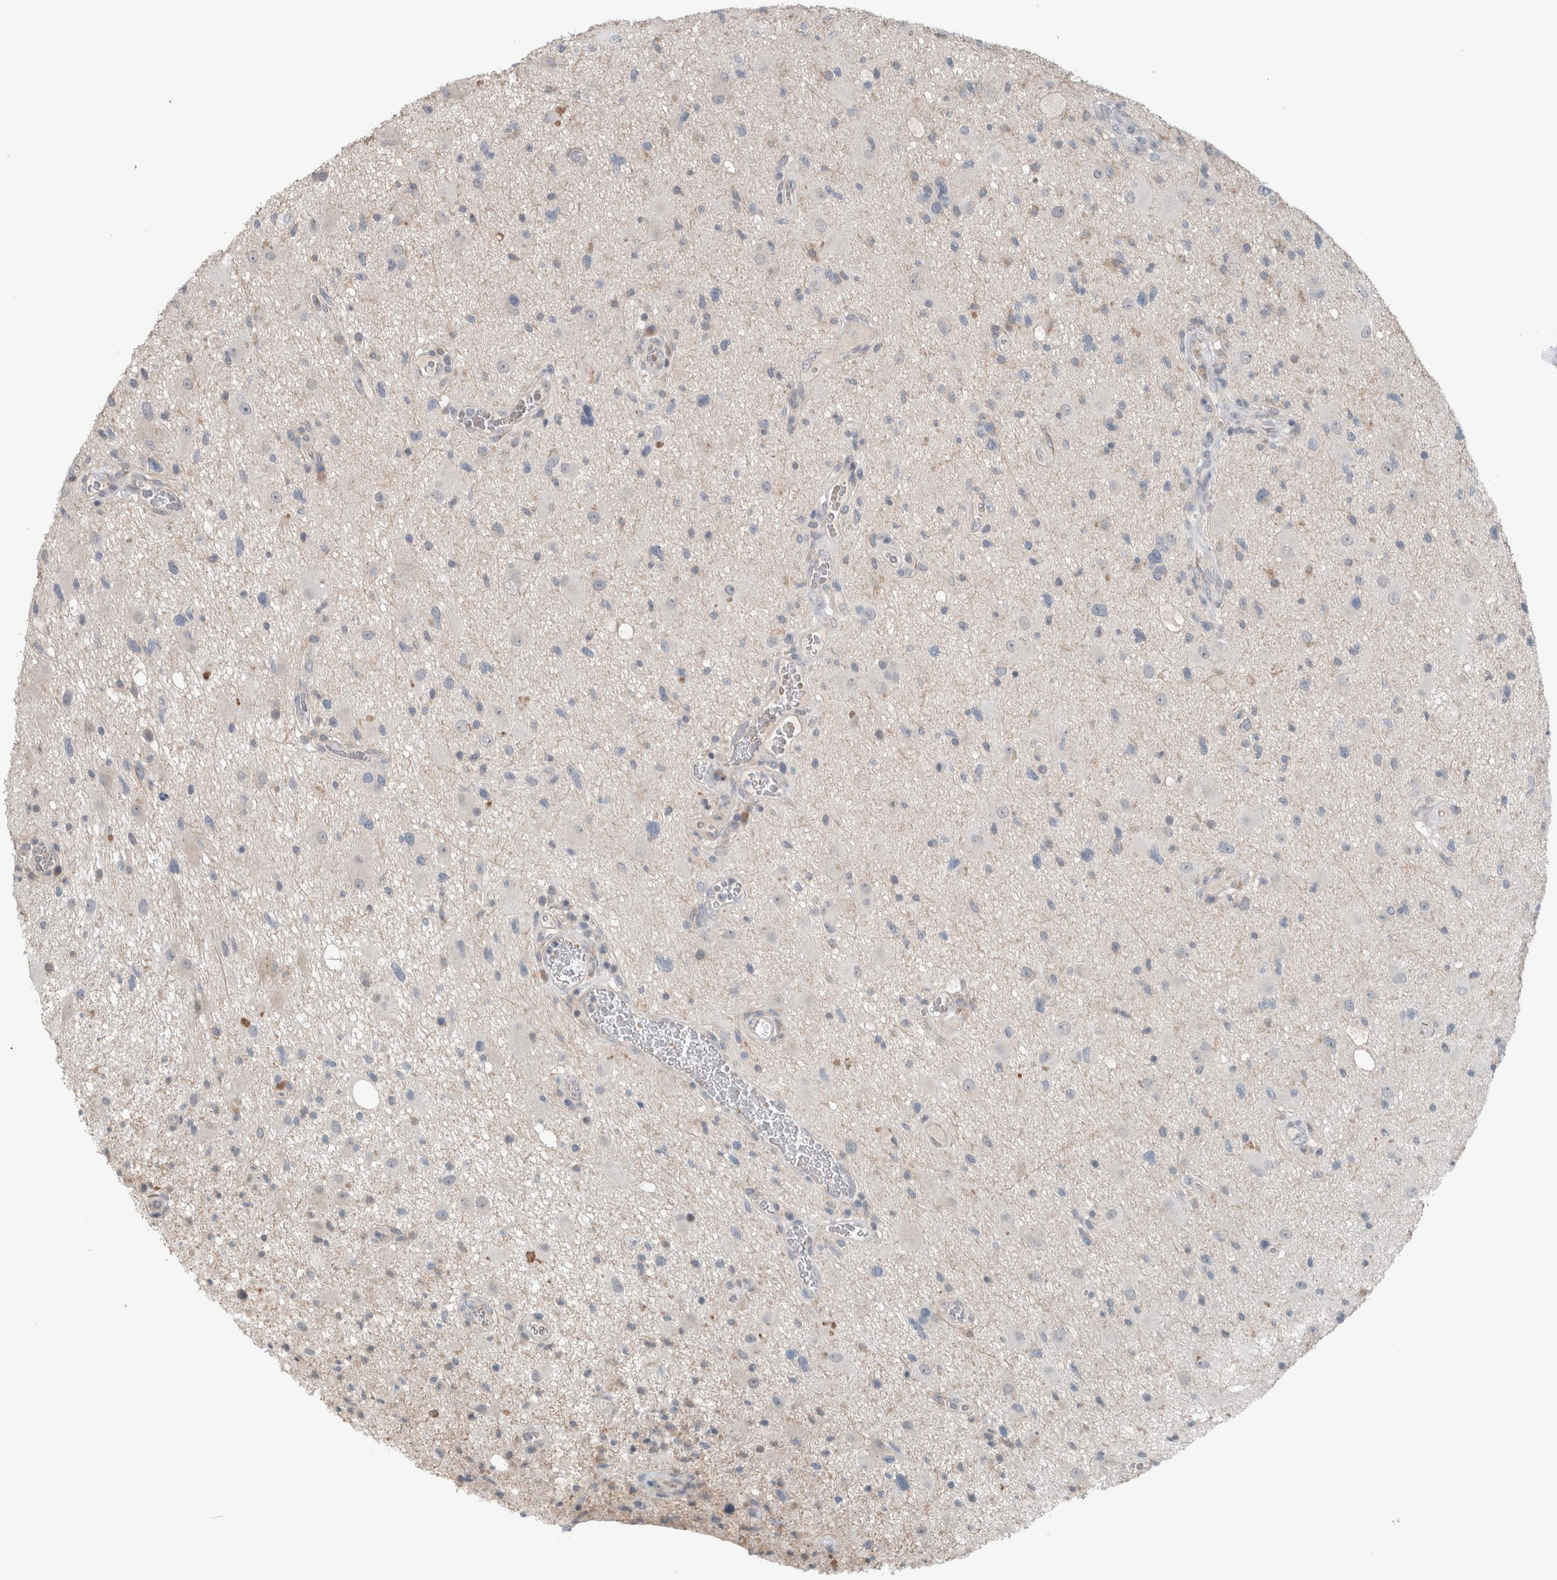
{"staining": {"intensity": "negative", "quantity": "none", "location": "none"}, "tissue": "glioma", "cell_type": "Tumor cells", "image_type": "cancer", "snomed": [{"axis": "morphology", "description": "Glioma, malignant, High grade"}, {"axis": "topography", "description": "Brain"}], "caption": "Tumor cells show no significant expression in glioma.", "gene": "JADE2", "patient": {"sex": "male", "age": 33}}